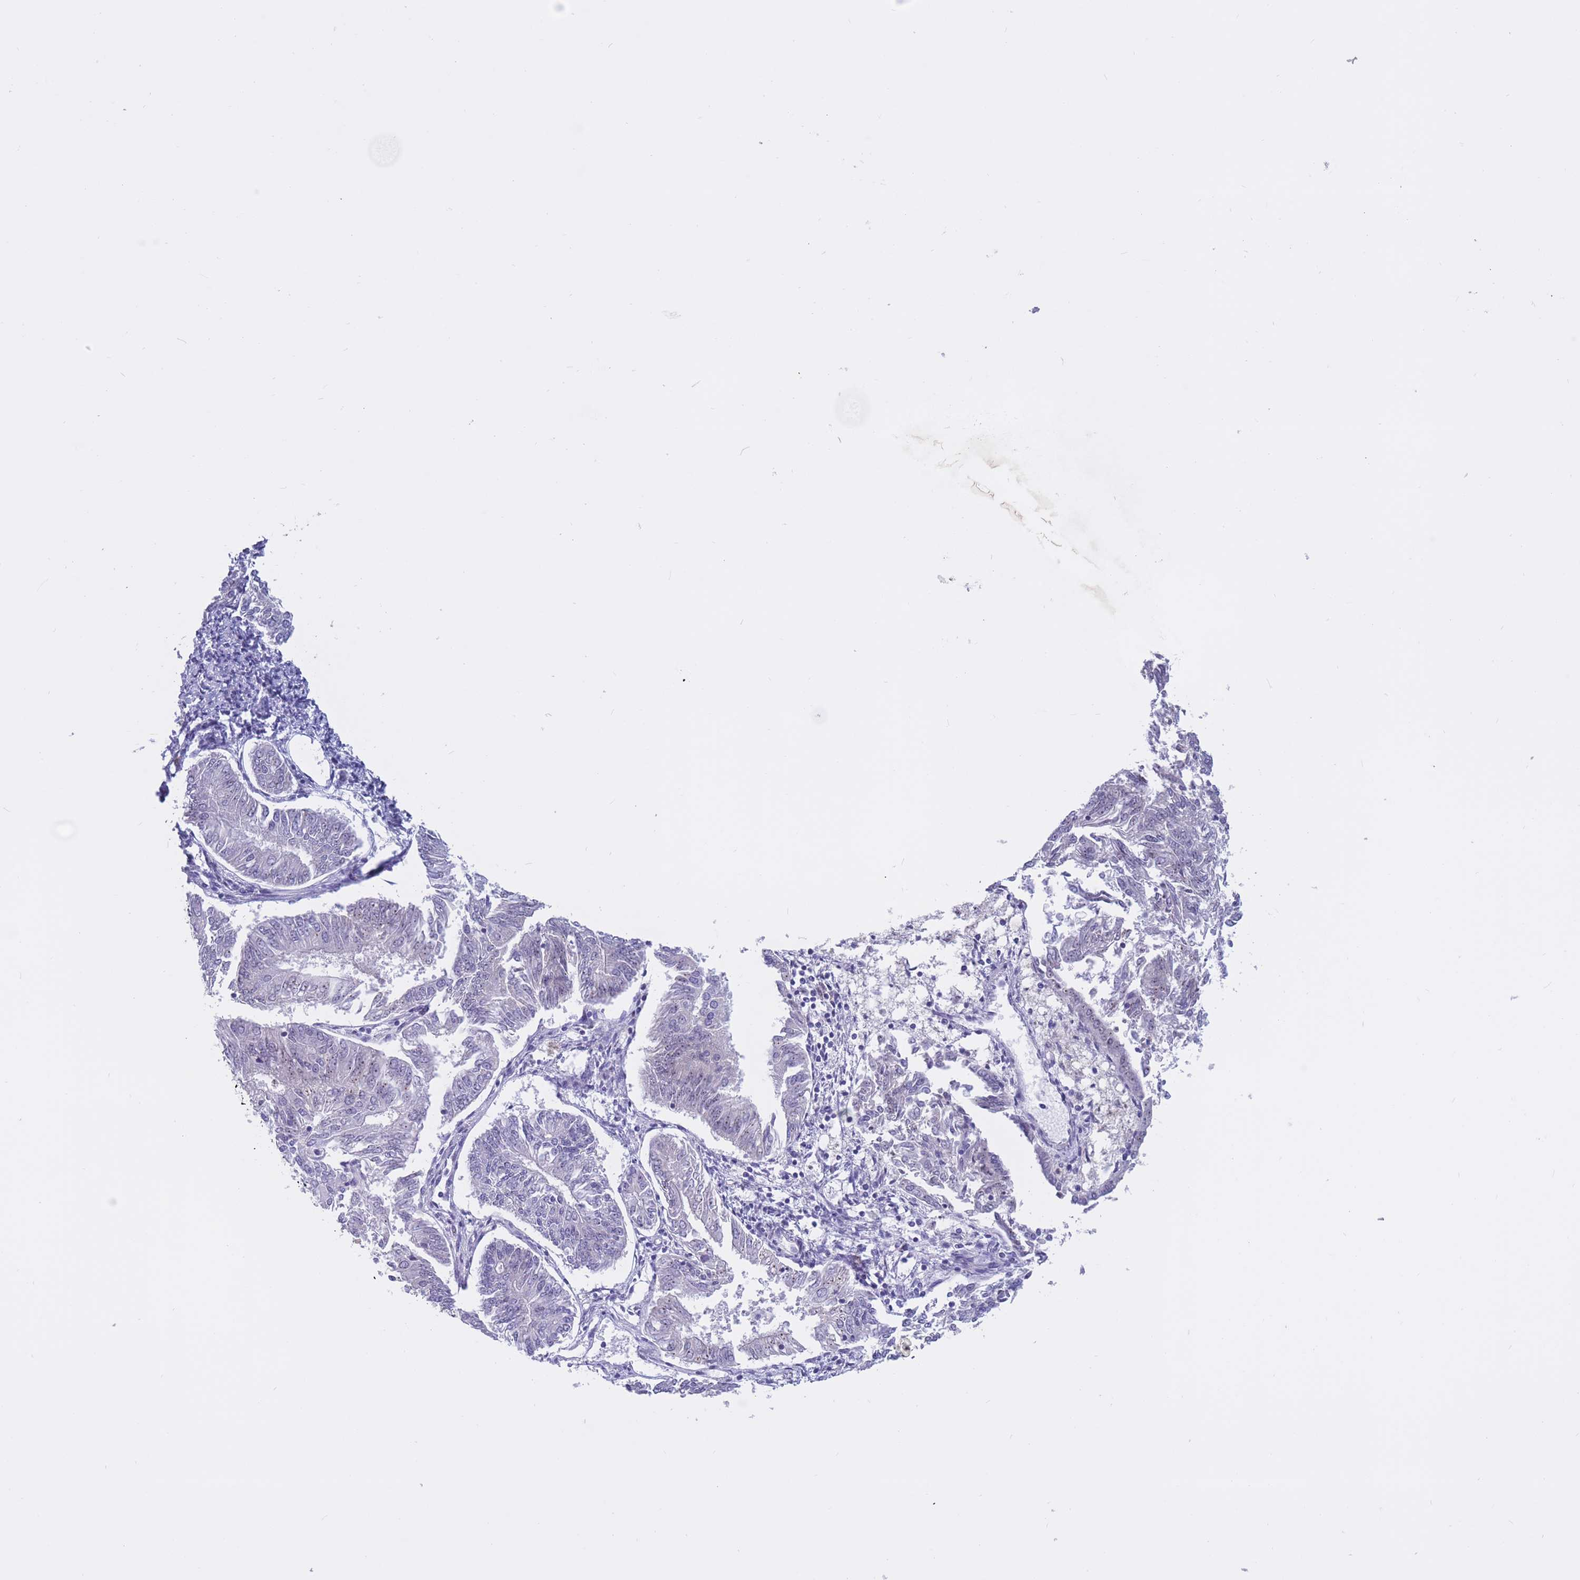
{"staining": {"intensity": "negative", "quantity": "none", "location": "none"}, "tissue": "endometrial cancer", "cell_type": "Tumor cells", "image_type": "cancer", "snomed": [{"axis": "morphology", "description": "Adenocarcinoma, NOS"}, {"axis": "topography", "description": "Endometrium"}], "caption": "This is an immunohistochemistry histopathology image of endometrial adenocarcinoma. There is no staining in tumor cells.", "gene": "BOP1", "patient": {"sex": "female", "age": 58}}